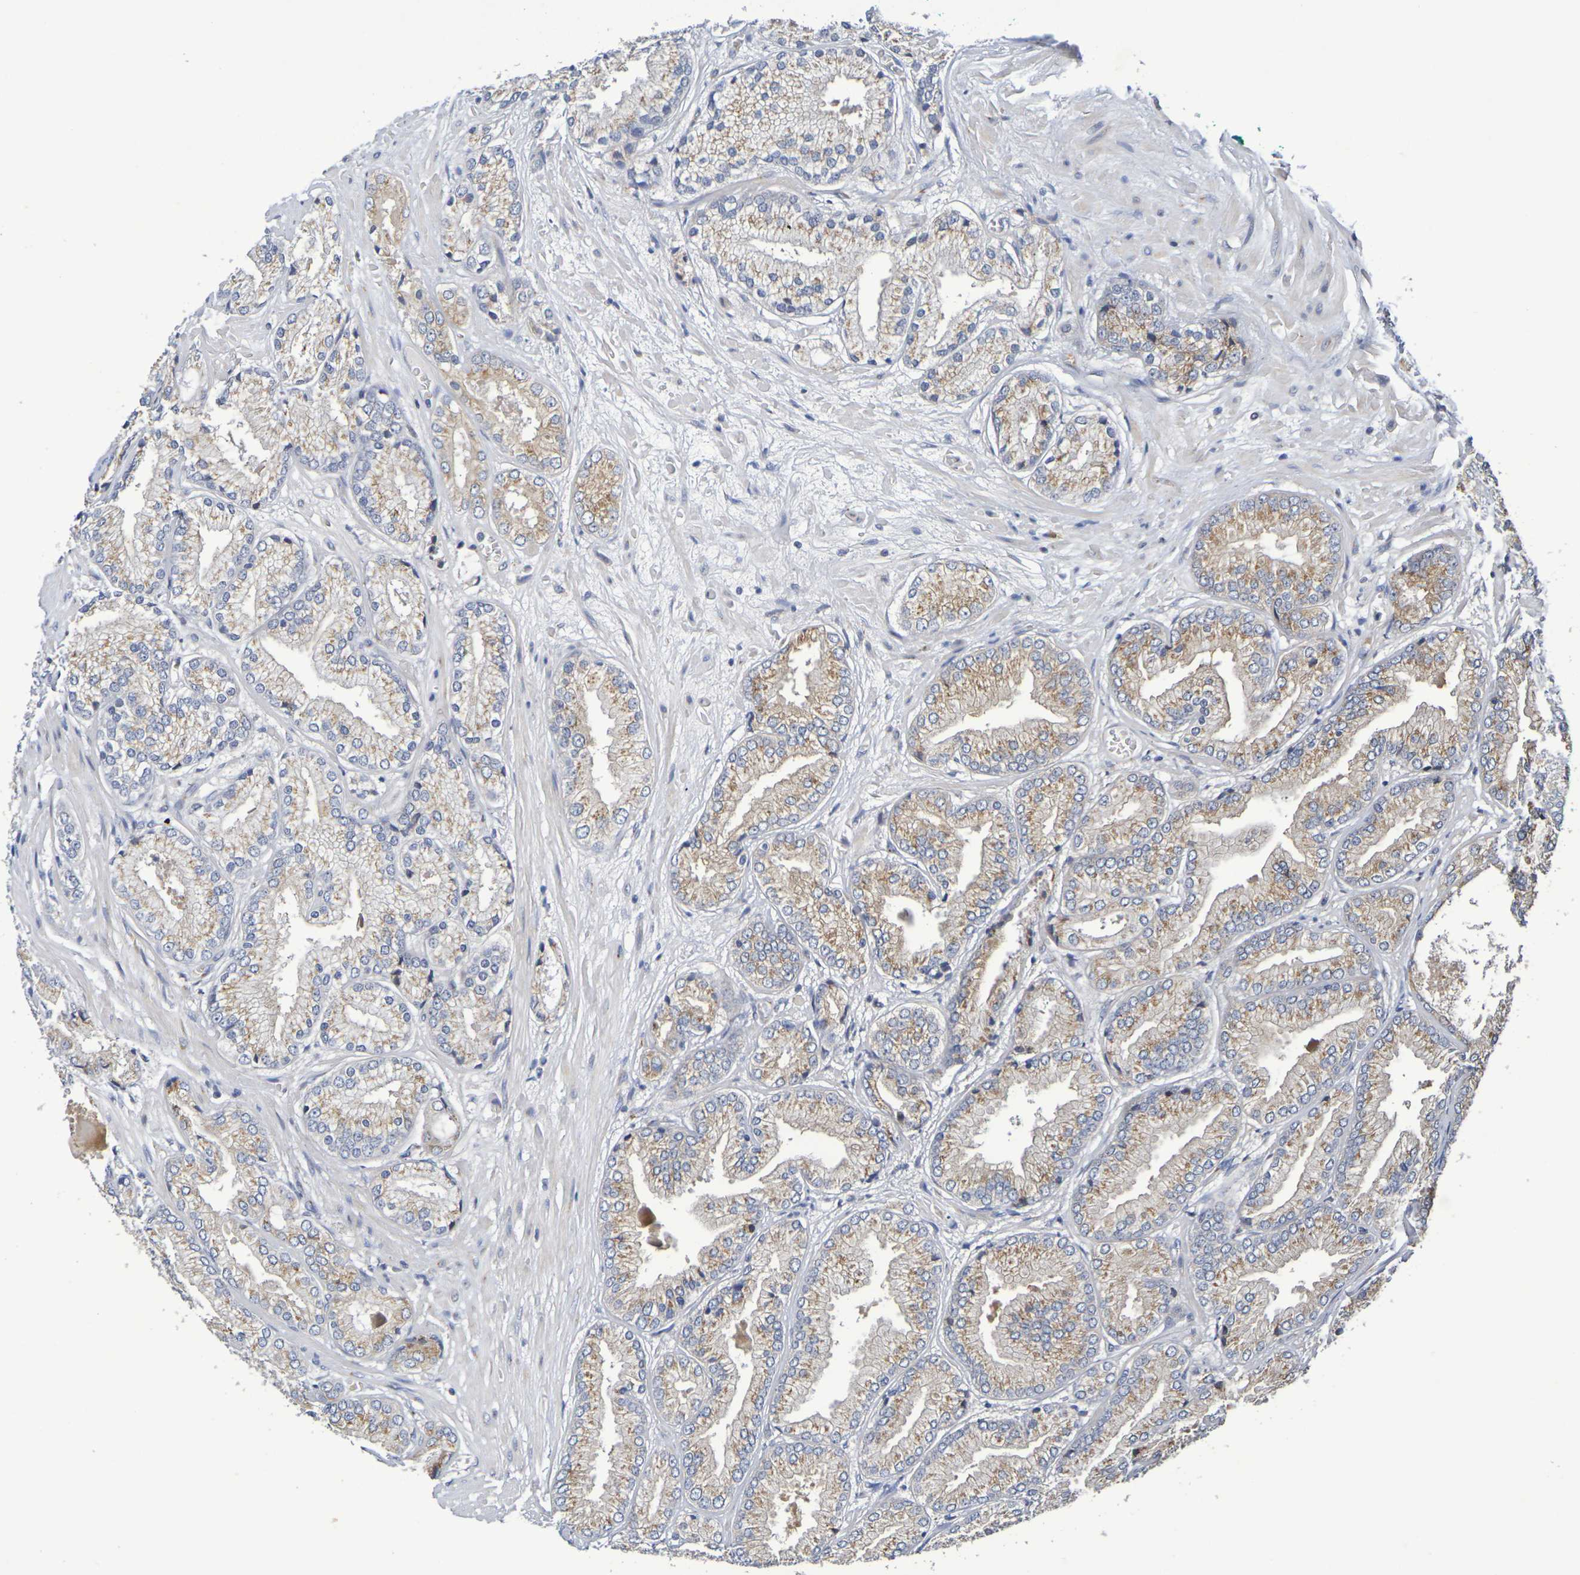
{"staining": {"intensity": "moderate", "quantity": ">75%", "location": "cytoplasmic/membranous"}, "tissue": "prostate cancer", "cell_type": "Tumor cells", "image_type": "cancer", "snomed": [{"axis": "morphology", "description": "Adenocarcinoma, High grade"}, {"axis": "topography", "description": "Prostate"}], "caption": "Protein staining of prostate cancer (high-grade adenocarcinoma) tissue shows moderate cytoplasmic/membranous positivity in about >75% of tumor cells.", "gene": "DCP2", "patient": {"sex": "male", "age": 59}}